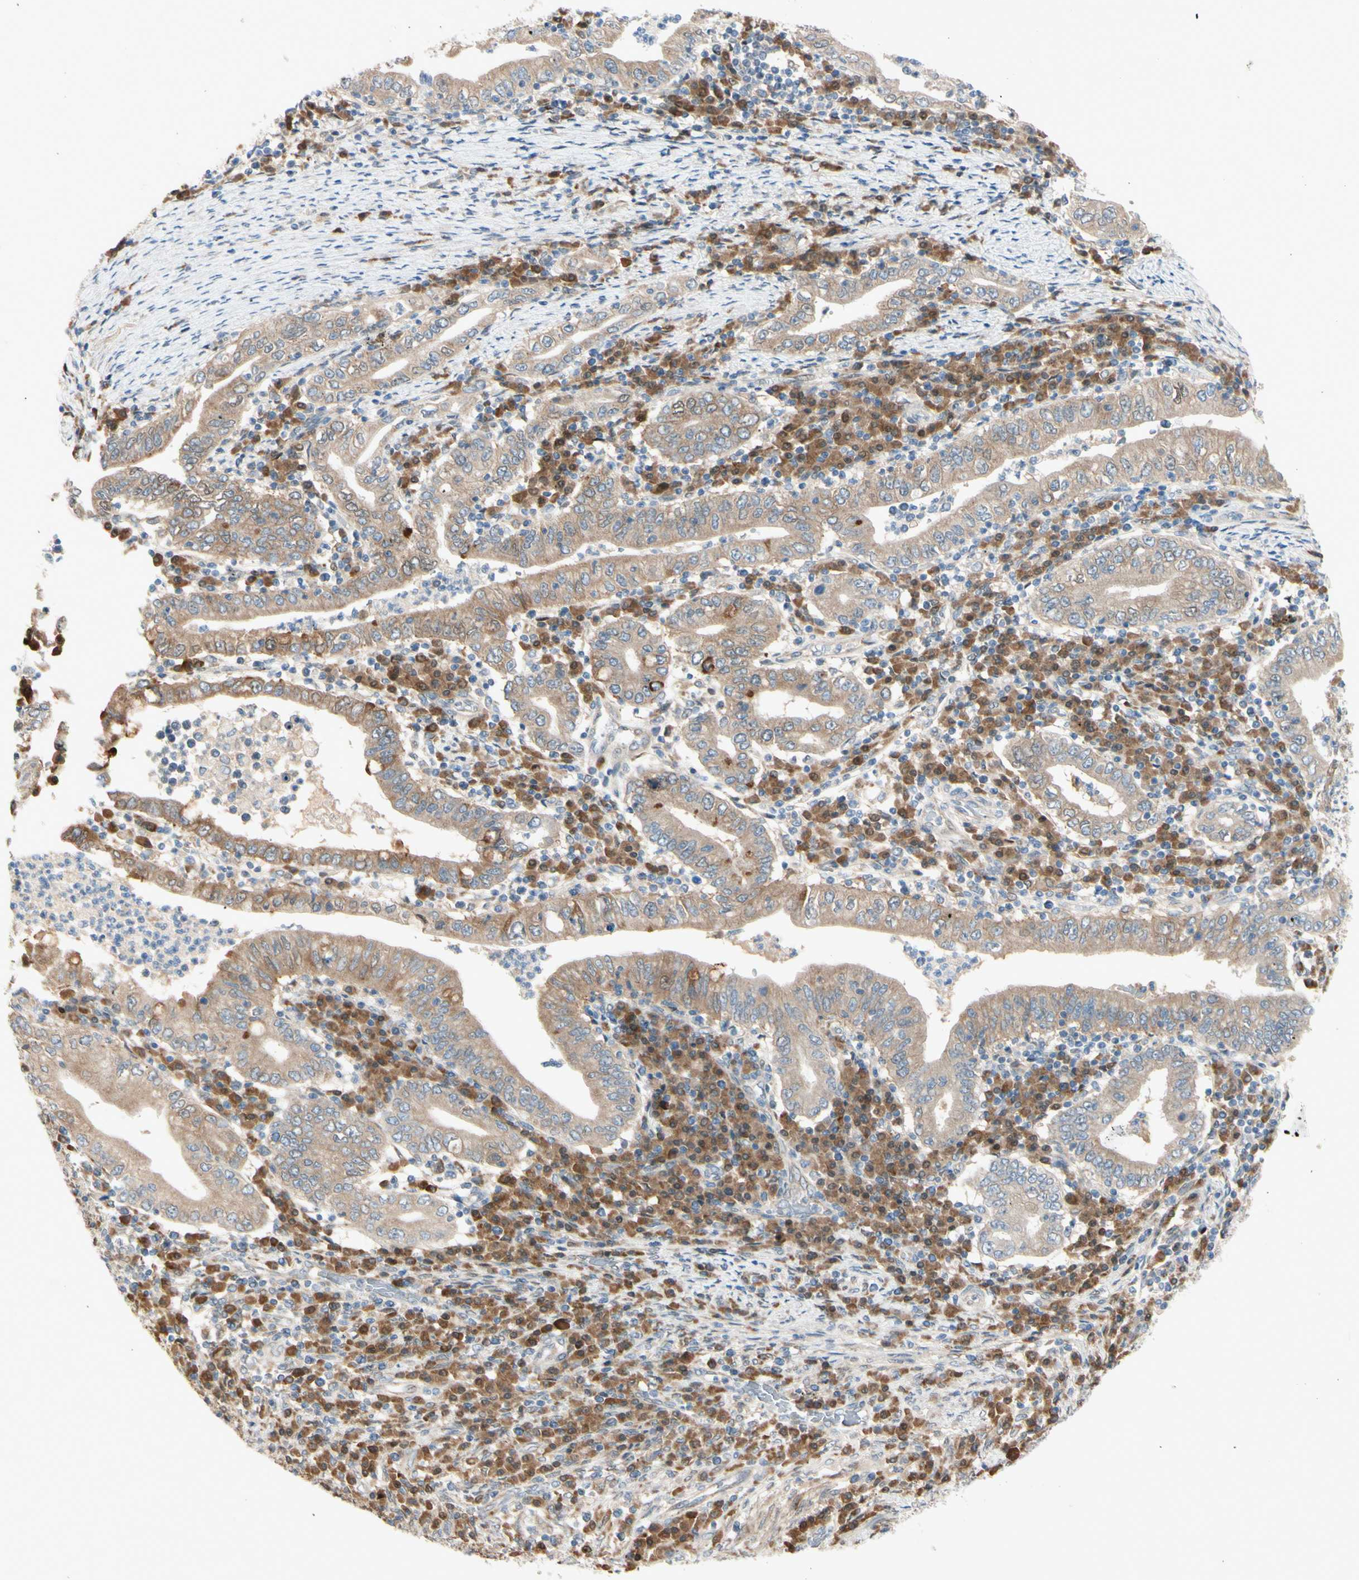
{"staining": {"intensity": "moderate", "quantity": ">75%", "location": "cytoplasmic/membranous"}, "tissue": "stomach cancer", "cell_type": "Tumor cells", "image_type": "cancer", "snomed": [{"axis": "morphology", "description": "Normal tissue, NOS"}, {"axis": "morphology", "description": "Adenocarcinoma, NOS"}, {"axis": "topography", "description": "Esophagus"}, {"axis": "topography", "description": "Stomach, upper"}, {"axis": "topography", "description": "Peripheral nerve tissue"}], "caption": "DAB (3,3'-diaminobenzidine) immunohistochemical staining of human adenocarcinoma (stomach) demonstrates moderate cytoplasmic/membranous protein positivity in approximately >75% of tumor cells.", "gene": "PTTG1", "patient": {"sex": "male", "age": 62}}